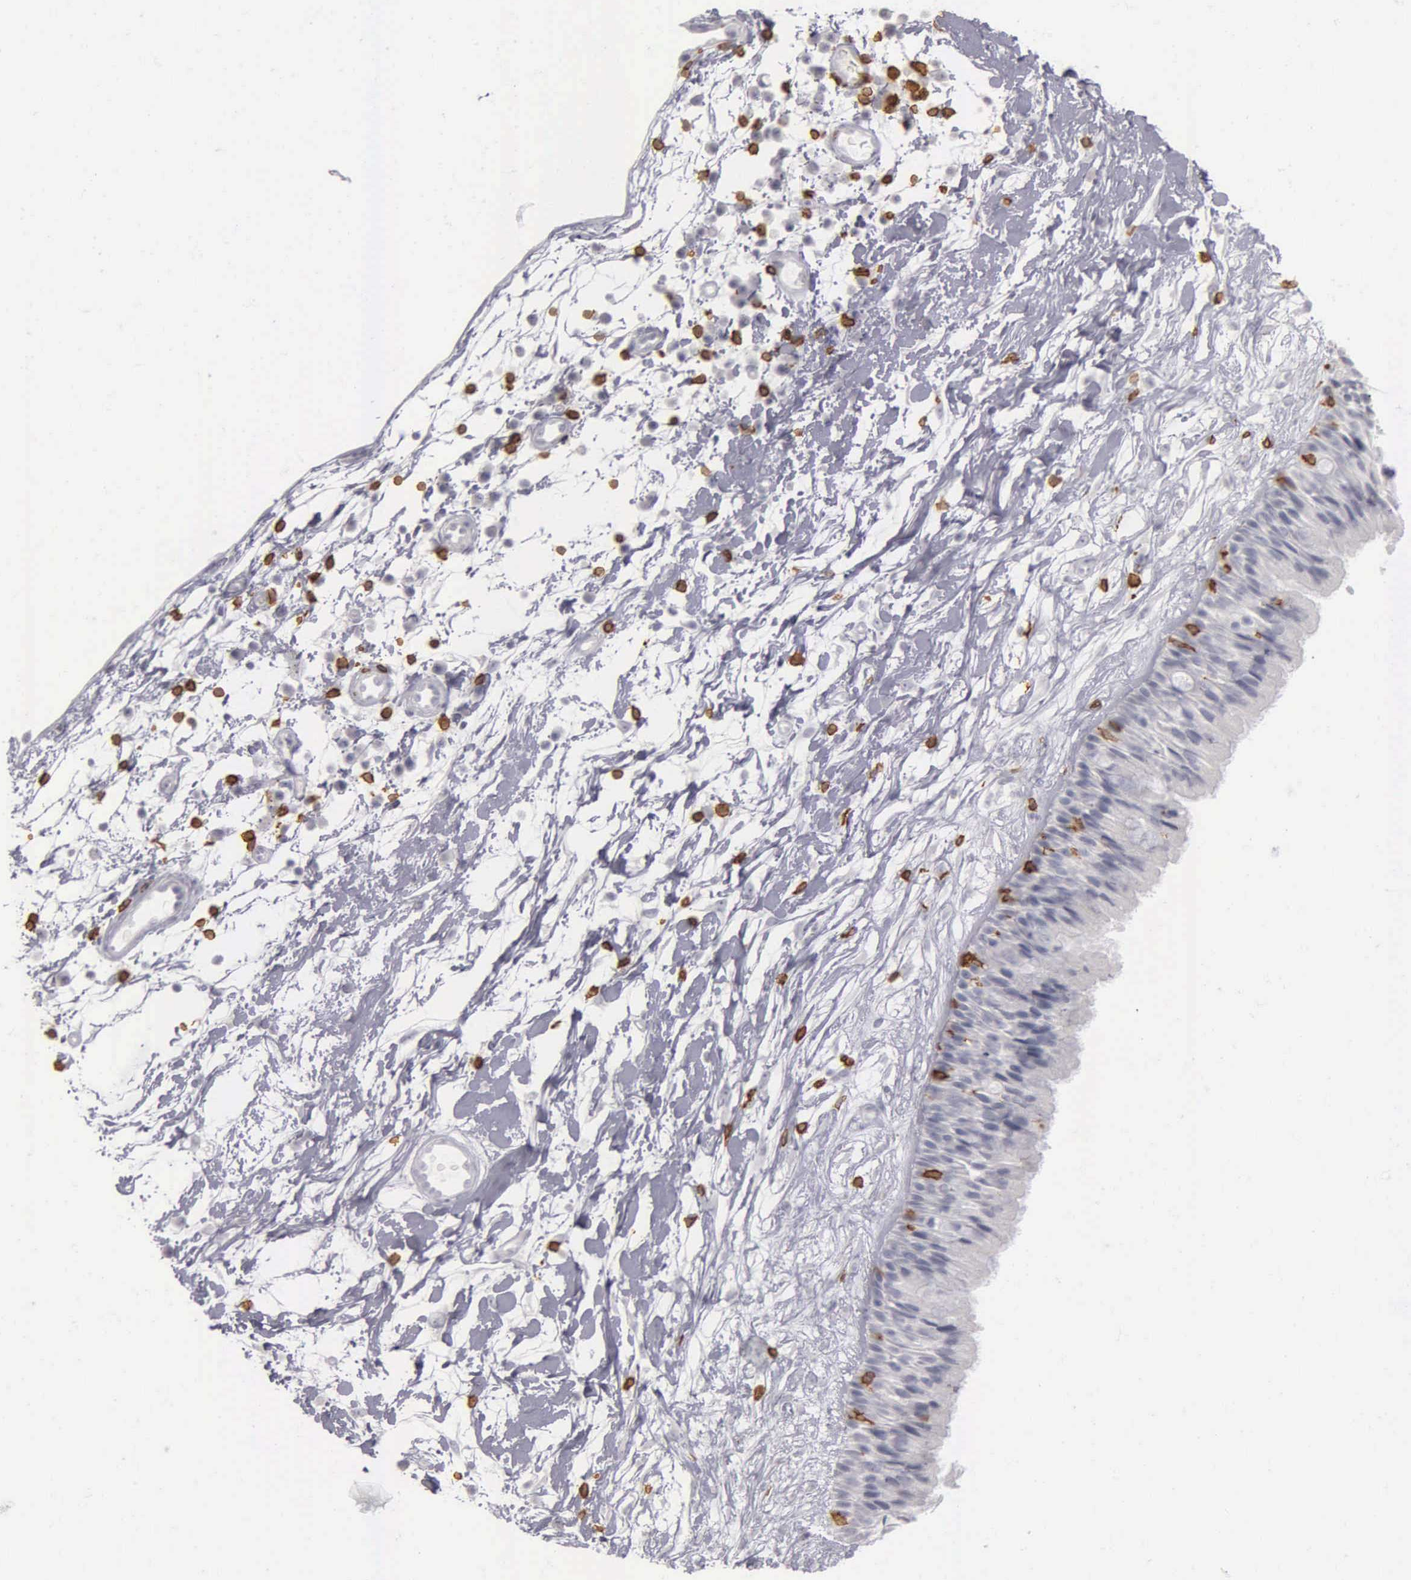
{"staining": {"intensity": "negative", "quantity": "none", "location": "none"}, "tissue": "nasopharynx", "cell_type": "Respiratory epithelial cells", "image_type": "normal", "snomed": [{"axis": "morphology", "description": "Normal tissue, NOS"}, {"axis": "topography", "description": "Nasopharynx"}], "caption": "Photomicrograph shows no significant protein positivity in respiratory epithelial cells of unremarkable nasopharynx. The staining was performed using DAB (3,3'-diaminobenzidine) to visualize the protein expression in brown, while the nuclei were stained in blue with hematoxylin (Magnification: 20x).", "gene": "CD3E", "patient": {"sex": "male", "age": 13}}